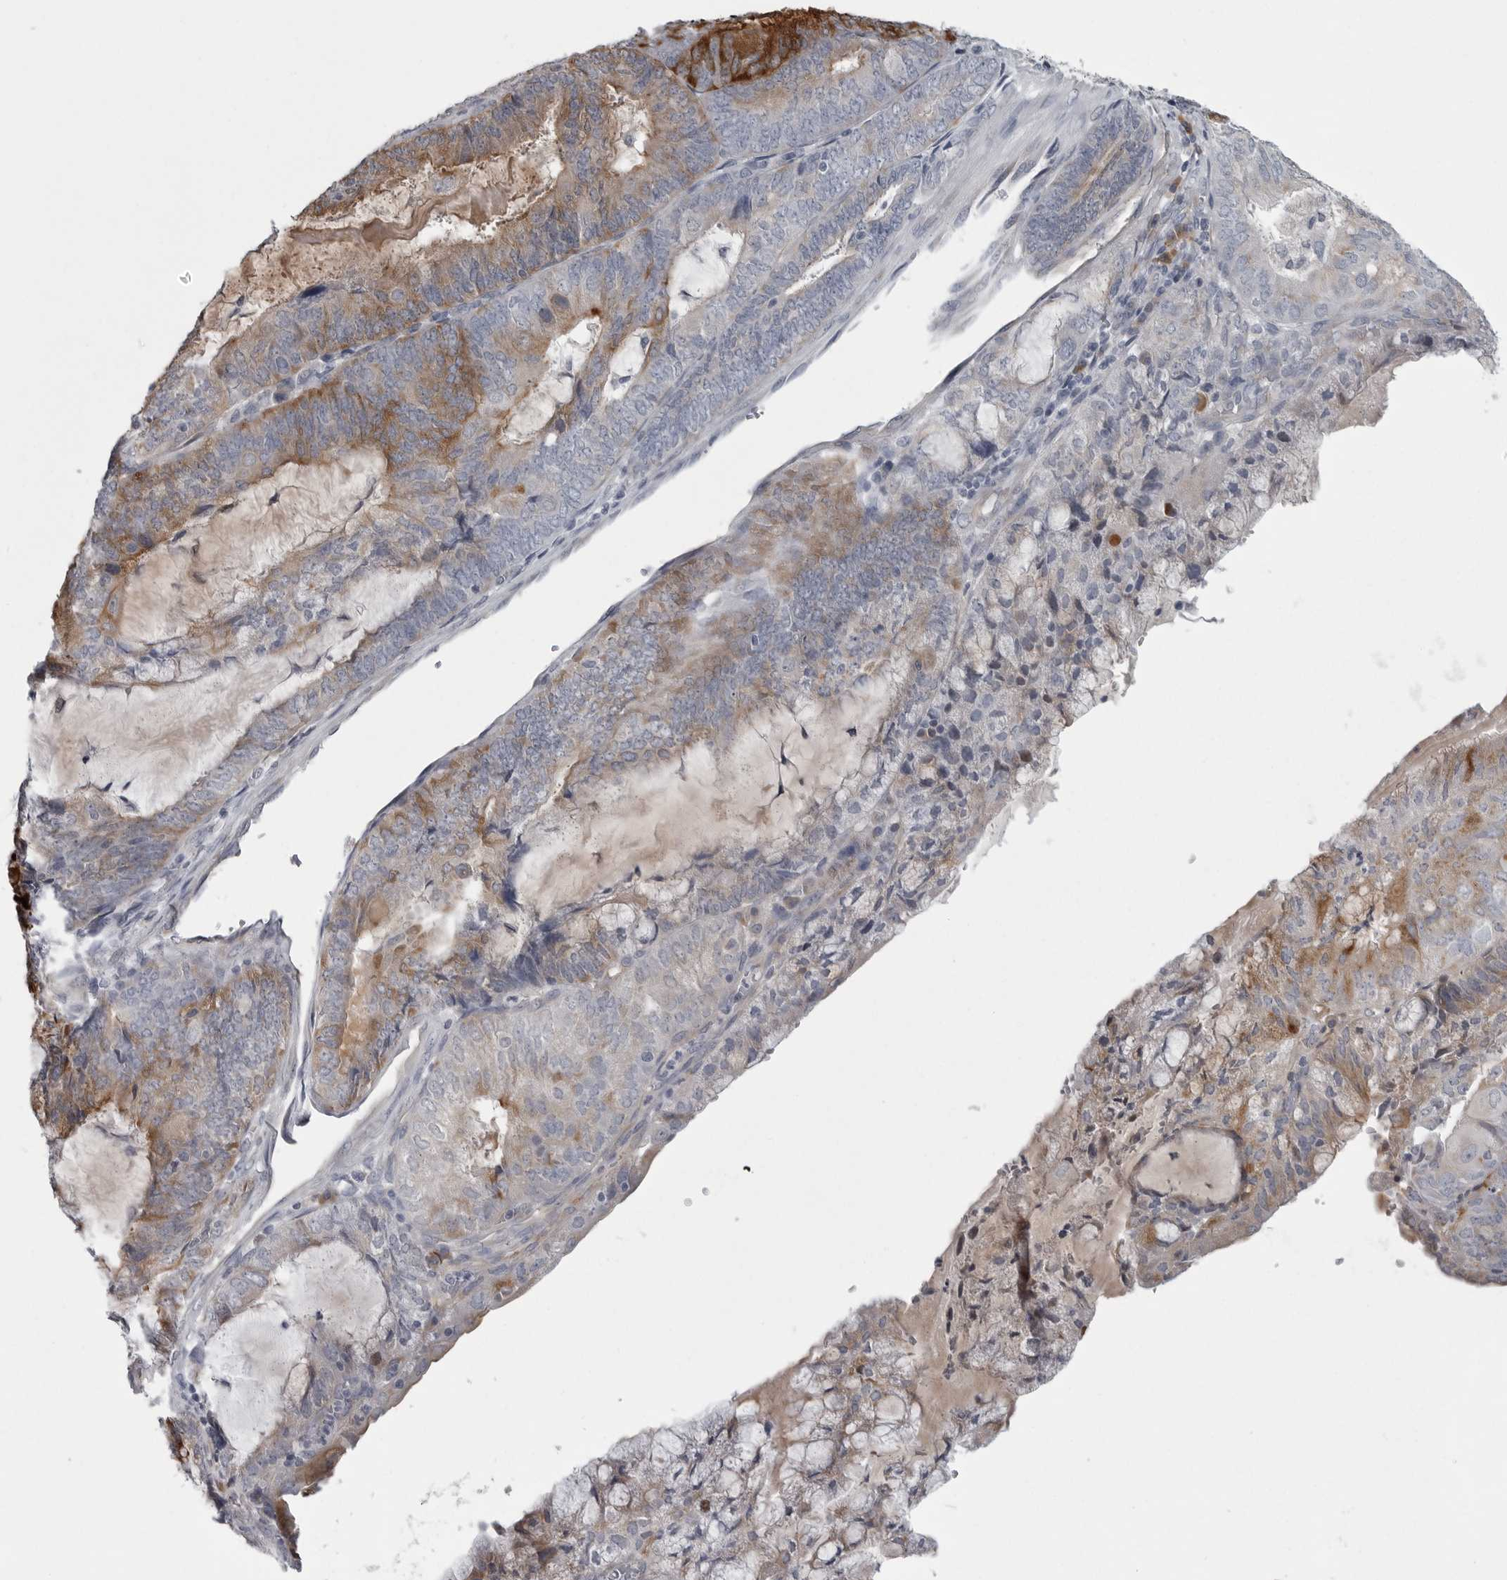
{"staining": {"intensity": "moderate", "quantity": ">75%", "location": "cytoplasmic/membranous"}, "tissue": "endometrial cancer", "cell_type": "Tumor cells", "image_type": "cancer", "snomed": [{"axis": "morphology", "description": "Adenocarcinoma, NOS"}, {"axis": "topography", "description": "Endometrium"}], "caption": "A photomicrograph of endometrial cancer stained for a protein reveals moderate cytoplasmic/membranous brown staining in tumor cells. The staining was performed using DAB (3,3'-diaminobenzidine), with brown indicating positive protein expression. Nuclei are stained blue with hematoxylin.", "gene": "MYOC", "patient": {"sex": "female", "age": 81}}